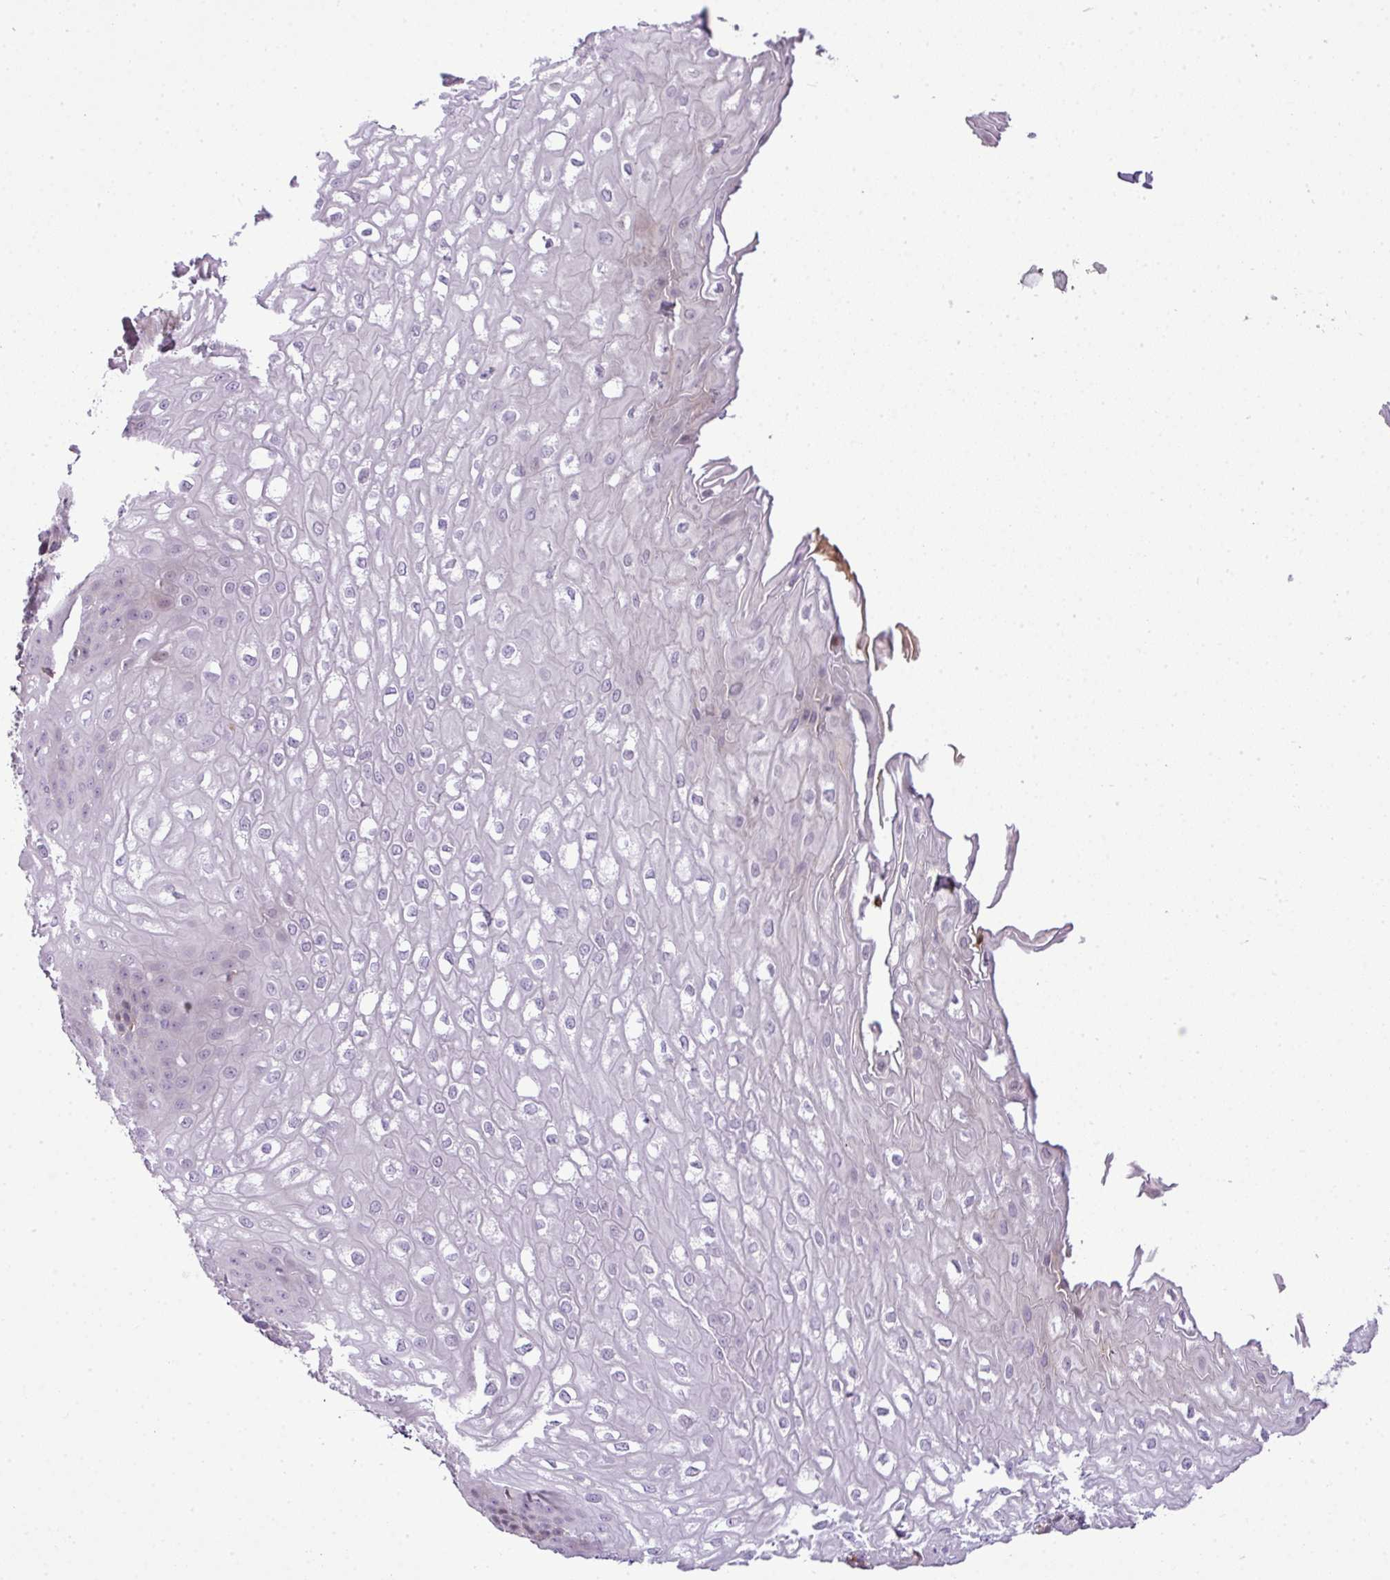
{"staining": {"intensity": "weak", "quantity": "<25%", "location": "nuclear"}, "tissue": "esophagus", "cell_type": "Squamous epithelial cells", "image_type": "normal", "snomed": [{"axis": "morphology", "description": "Normal tissue, NOS"}, {"axis": "topography", "description": "Esophagus"}], "caption": "A high-resolution micrograph shows immunohistochemistry (IHC) staining of unremarkable esophagus, which displays no significant positivity in squamous epithelial cells.", "gene": "C4A", "patient": {"sex": "male", "age": 67}}